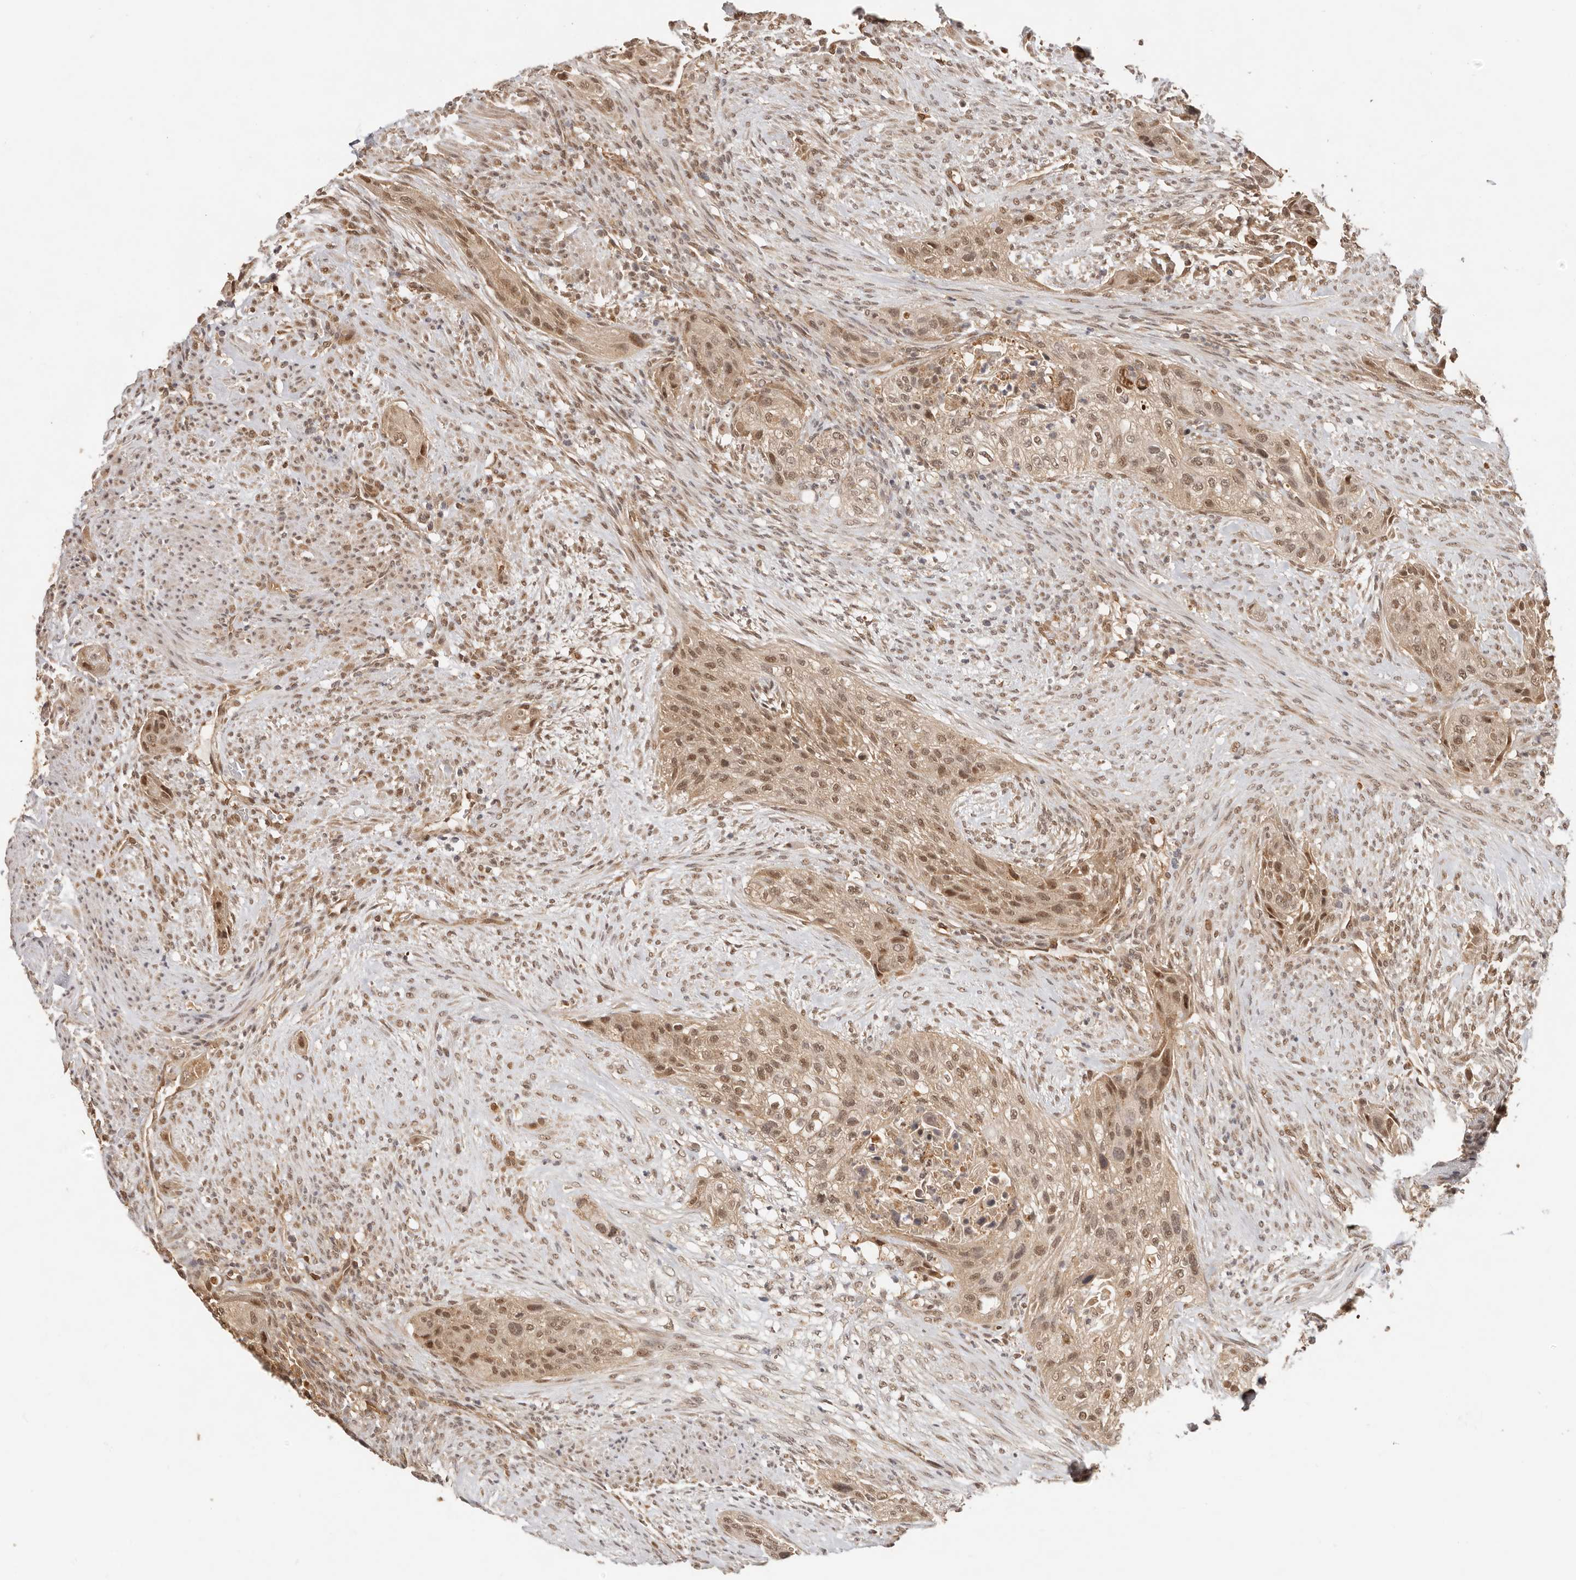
{"staining": {"intensity": "moderate", "quantity": ">75%", "location": "cytoplasmic/membranous,nuclear"}, "tissue": "urothelial cancer", "cell_type": "Tumor cells", "image_type": "cancer", "snomed": [{"axis": "morphology", "description": "Urothelial carcinoma, High grade"}, {"axis": "topography", "description": "Urinary bladder"}], "caption": "Urothelial carcinoma (high-grade) stained with a protein marker reveals moderate staining in tumor cells.", "gene": "PSMA5", "patient": {"sex": "male", "age": 35}}